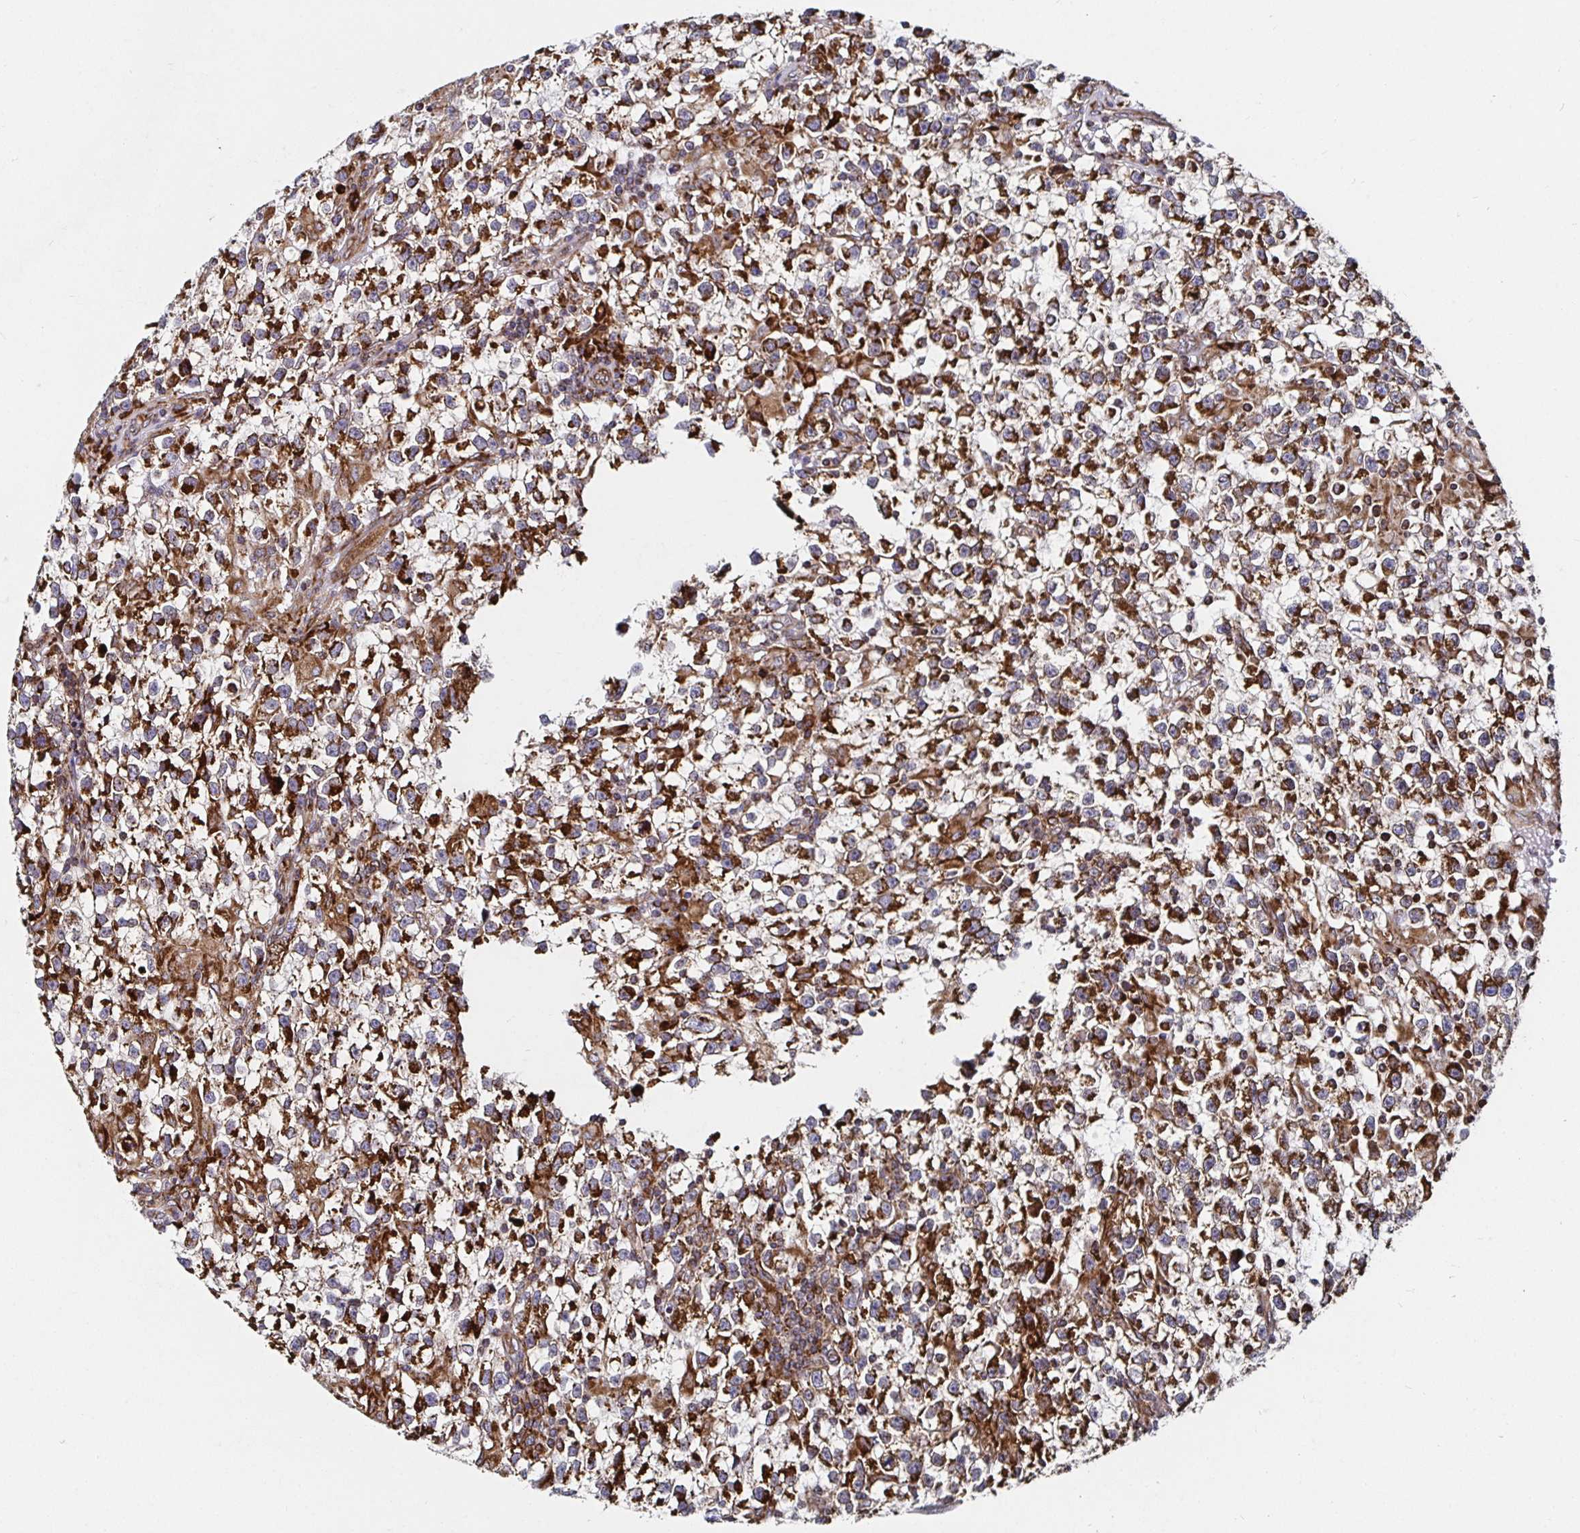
{"staining": {"intensity": "strong", "quantity": ">75%", "location": "cytoplasmic/membranous"}, "tissue": "testis cancer", "cell_type": "Tumor cells", "image_type": "cancer", "snomed": [{"axis": "morphology", "description": "Seminoma, NOS"}, {"axis": "topography", "description": "Testis"}], "caption": "Brown immunohistochemical staining in seminoma (testis) displays strong cytoplasmic/membranous staining in approximately >75% of tumor cells. The protein is shown in brown color, while the nuclei are stained blue.", "gene": "SMYD3", "patient": {"sex": "male", "age": 31}}